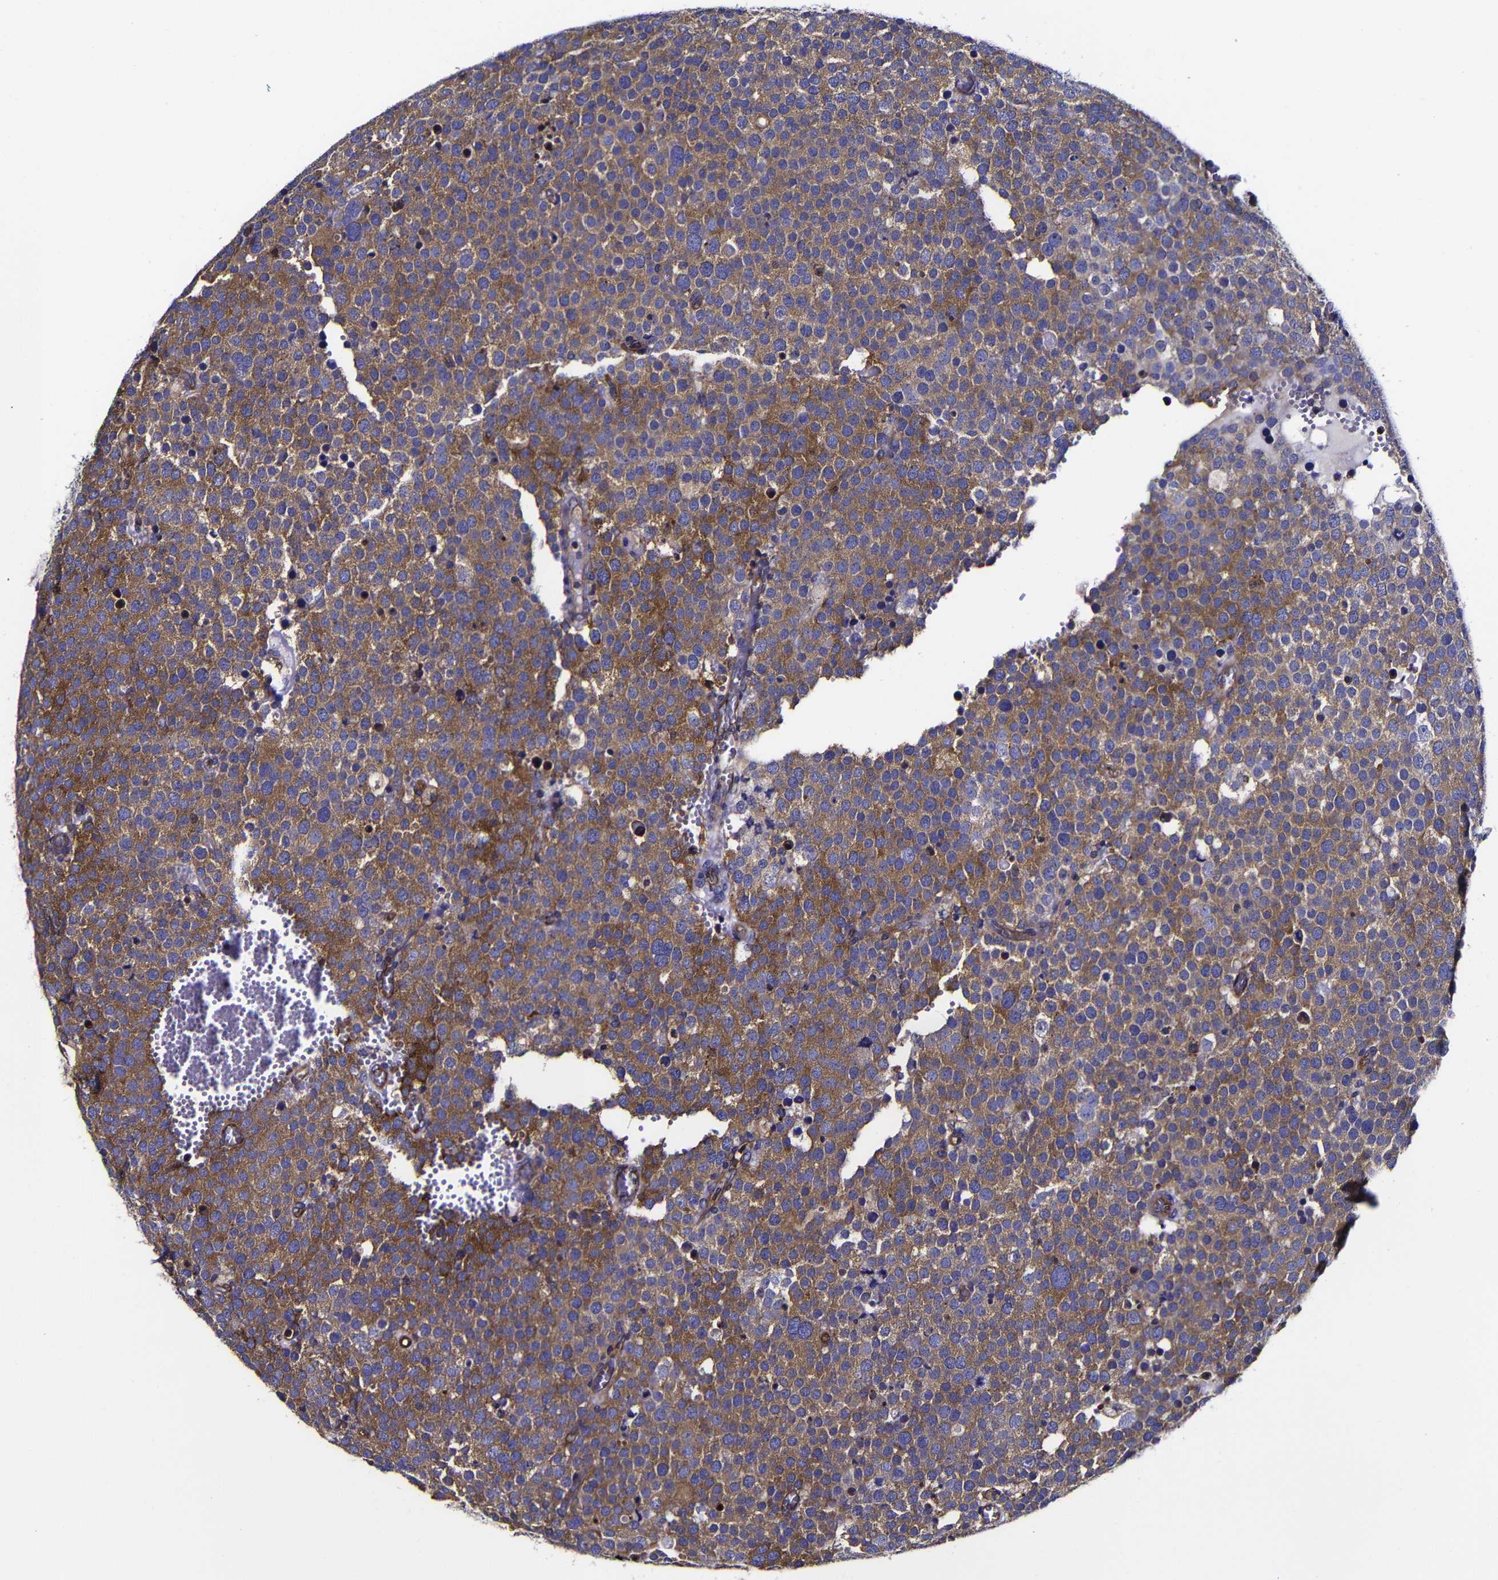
{"staining": {"intensity": "moderate", "quantity": ">75%", "location": "cytoplasmic/membranous"}, "tissue": "testis cancer", "cell_type": "Tumor cells", "image_type": "cancer", "snomed": [{"axis": "morphology", "description": "Normal tissue, NOS"}, {"axis": "morphology", "description": "Seminoma, NOS"}, {"axis": "topography", "description": "Testis"}], "caption": "High-magnification brightfield microscopy of testis seminoma stained with DAB (3,3'-diaminobenzidine) (brown) and counterstained with hematoxylin (blue). tumor cells exhibit moderate cytoplasmic/membranous staining is identified in about>75% of cells.", "gene": "MSN", "patient": {"sex": "male", "age": 71}}